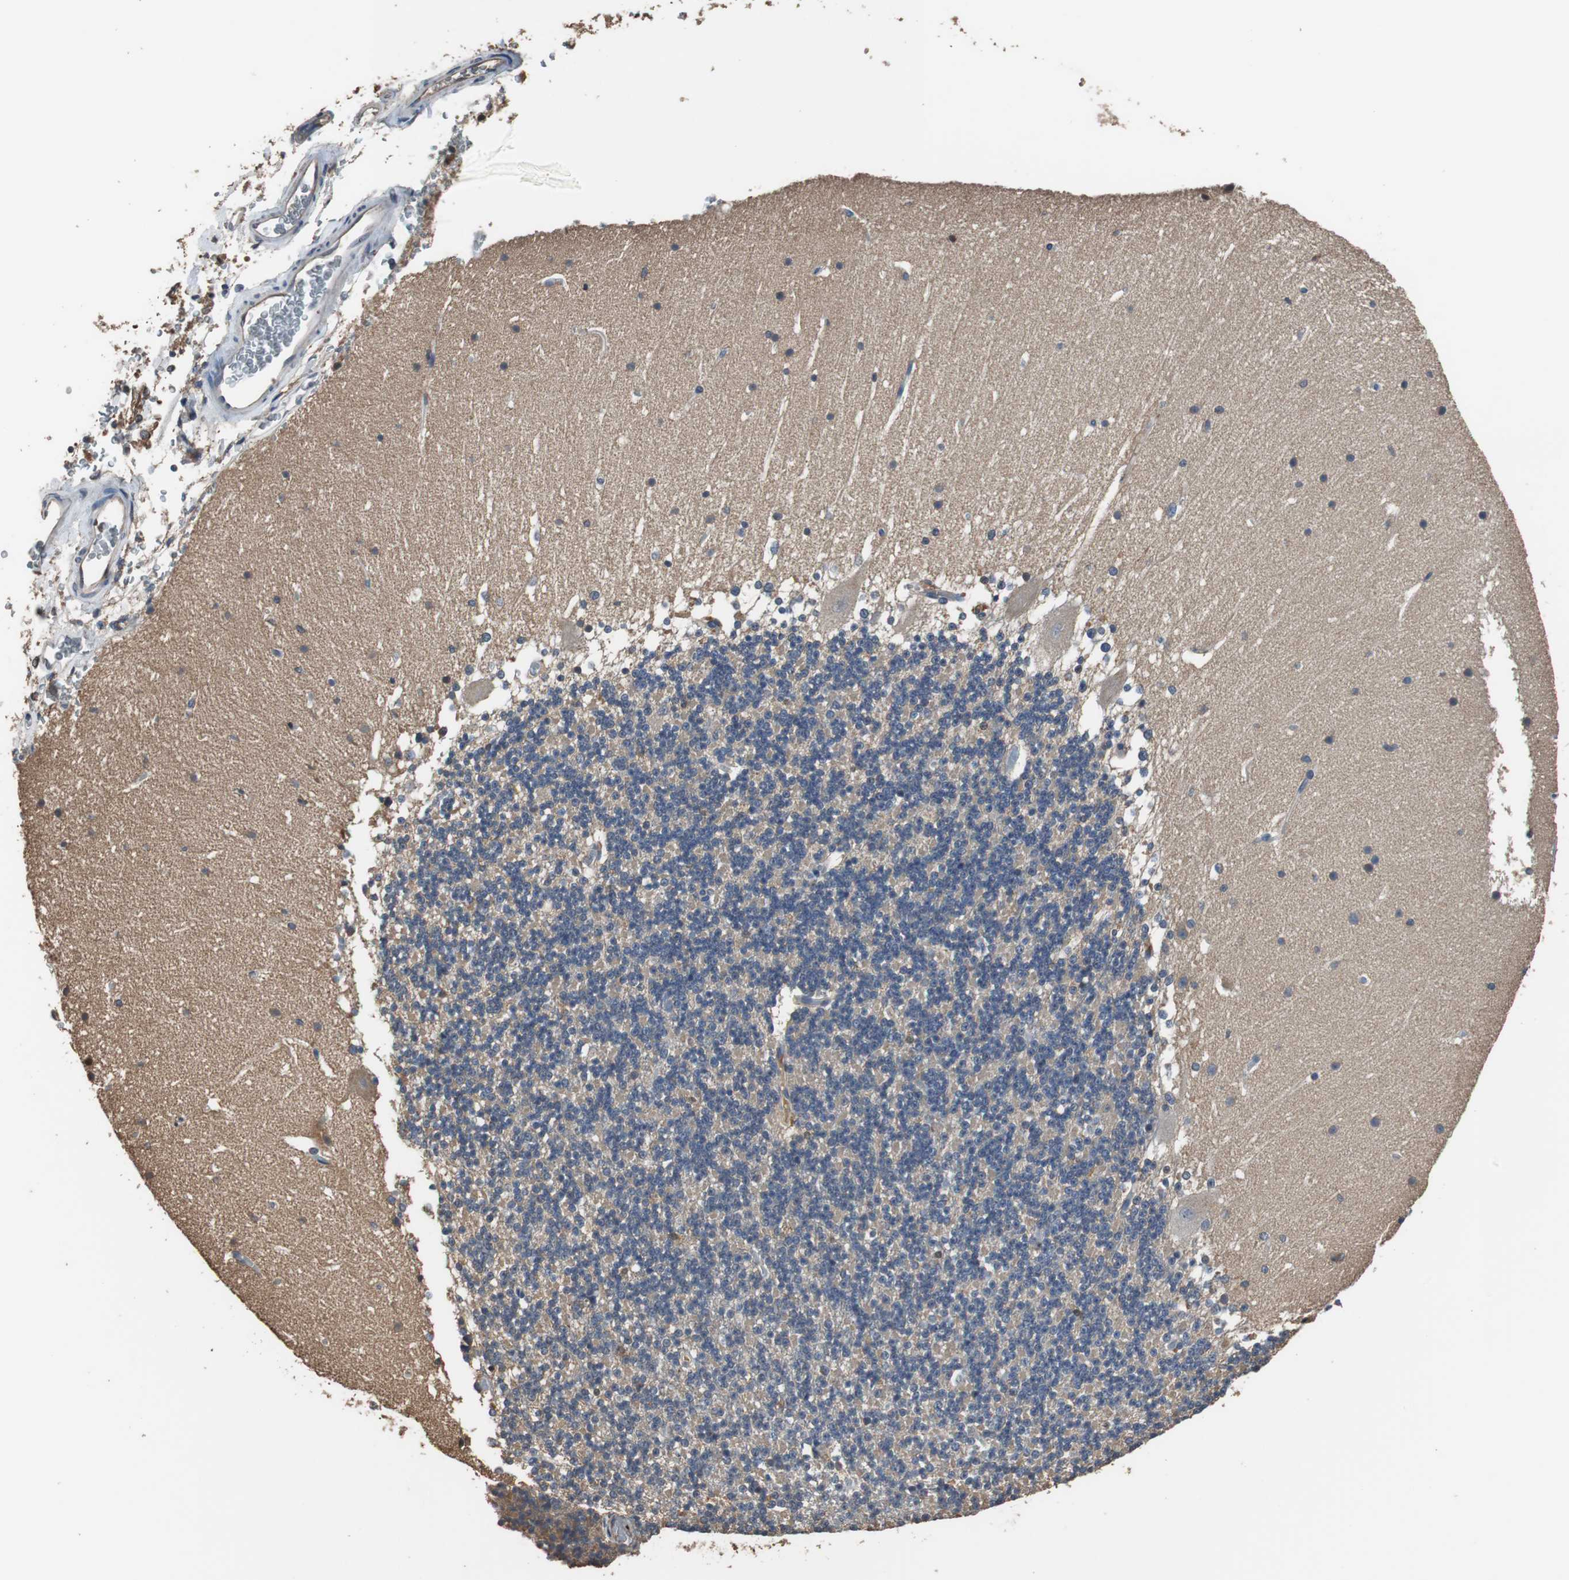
{"staining": {"intensity": "moderate", "quantity": "<25%", "location": "cytoplasmic/membranous"}, "tissue": "cerebellum", "cell_type": "Cells in granular layer", "image_type": "normal", "snomed": [{"axis": "morphology", "description": "Normal tissue, NOS"}, {"axis": "topography", "description": "Cerebellum"}], "caption": "Moderate cytoplasmic/membranous positivity is present in approximately <25% of cells in granular layer in normal cerebellum. (Stains: DAB (3,3'-diaminobenzidine) in brown, nuclei in blue, Microscopy: brightfield microscopy at high magnification).", "gene": "SCIMP", "patient": {"sex": "female", "age": 19}}